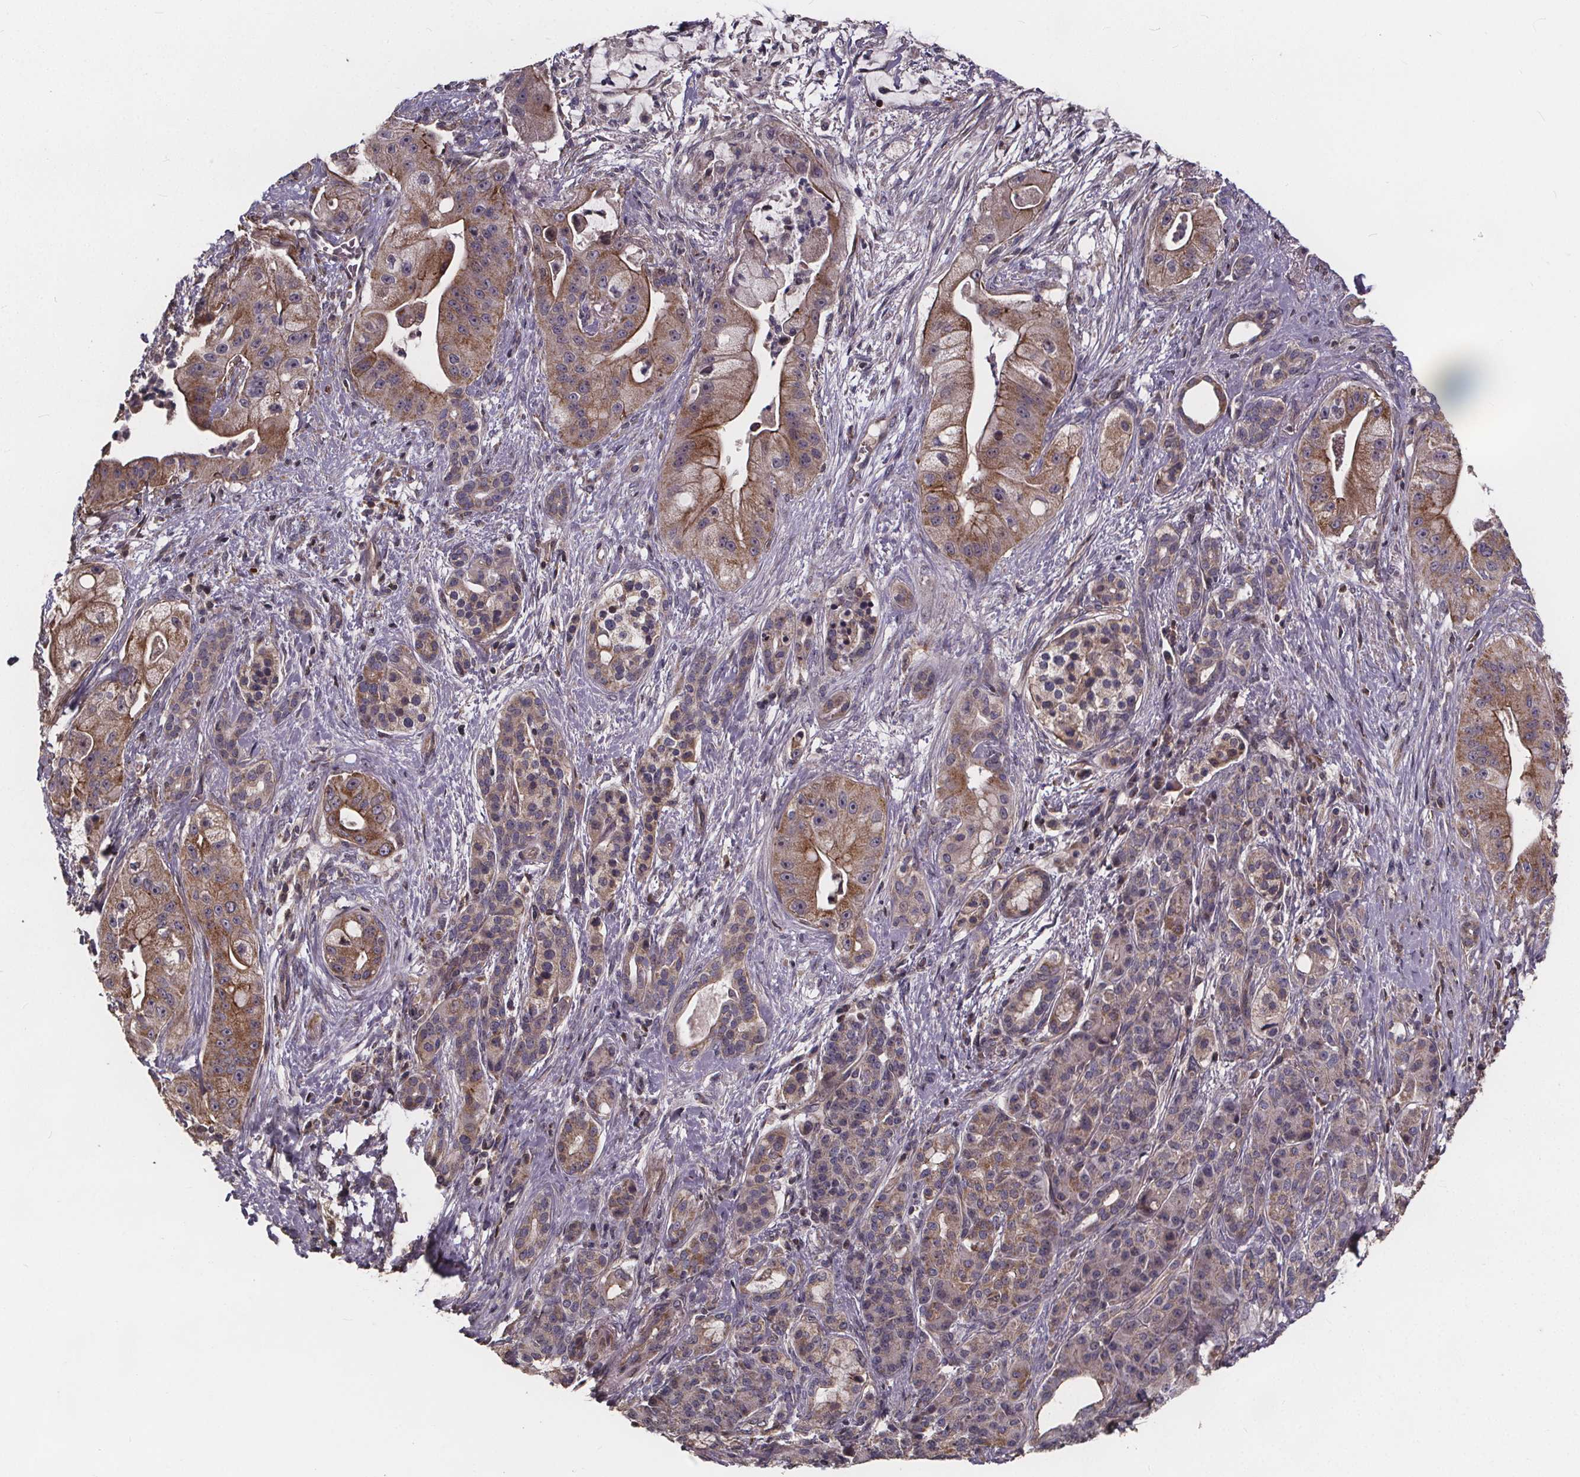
{"staining": {"intensity": "moderate", "quantity": "25%-75%", "location": "cytoplasmic/membranous"}, "tissue": "pancreatic cancer", "cell_type": "Tumor cells", "image_type": "cancer", "snomed": [{"axis": "morphology", "description": "Normal tissue, NOS"}, {"axis": "morphology", "description": "Inflammation, NOS"}, {"axis": "morphology", "description": "Adenocarcinoma, NOS"}, {"axis": "topography", "description": "Pancreas"}], "caption": "Immunohistochemistry micrograph of human pancreatic cancer (adenocarcinoma) stained for a protein (brown), which demonstrates medium levels of moderate cytoplasmic/membranous staining in about 25%-75% of tumor cells.", "gene": "YME1L1", "patient": {"sex": "male", "age": 57}}